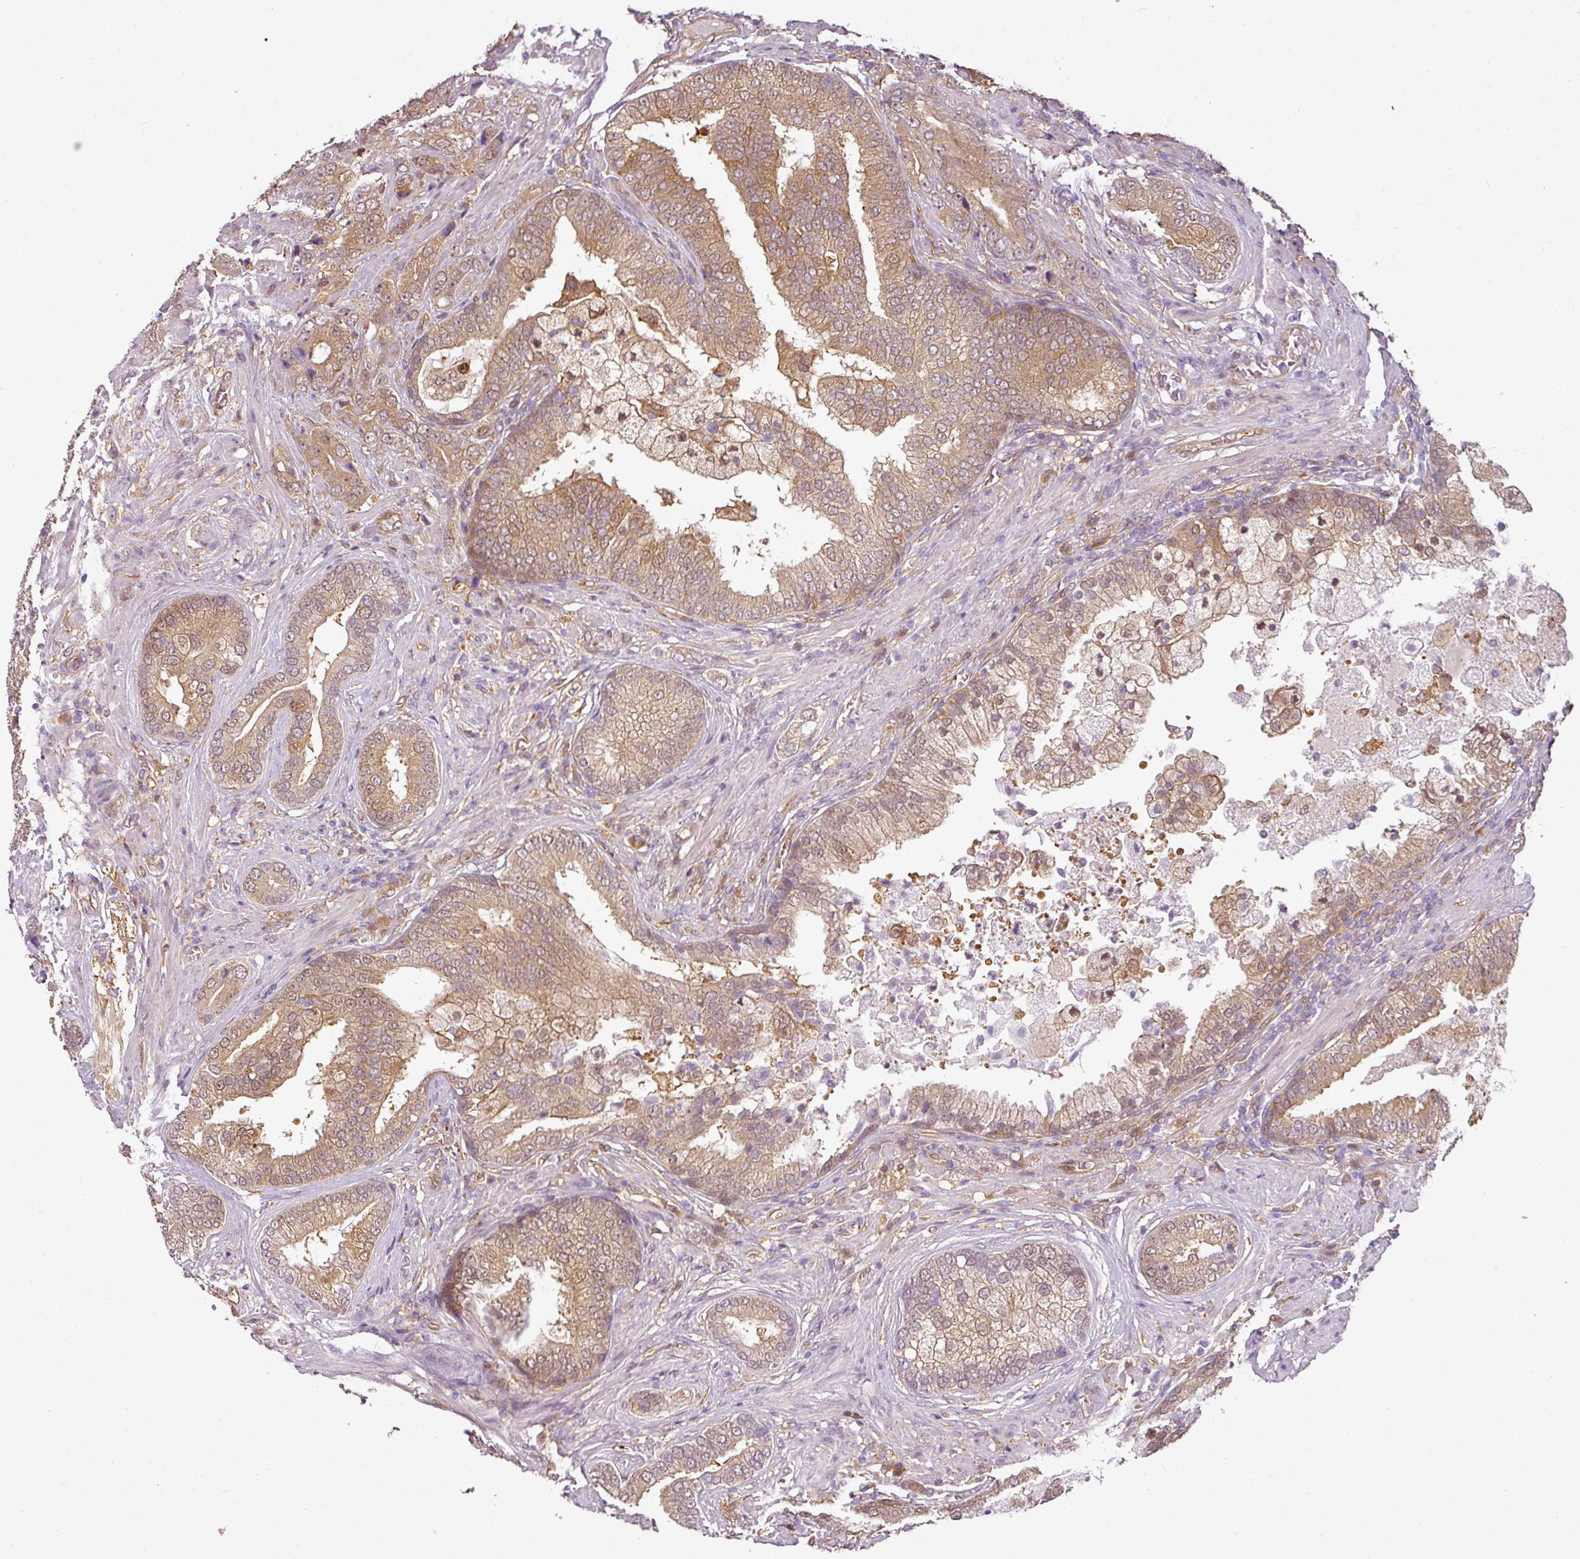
{"staining": {"intensity": "moderate", "quantity": ">75%", "location": "cytoplasmic/membranous"}, "tissue": "prostate cancer", "cell_type": "Tumor cells", "image_type": "cancer", "snomed": [{"axis": "morphology", "description": "Adenocarcinoma, High grade"}, {"axis": "topography", "description": "Prostate"}], "caption": "High-grade adenocarcinoma (prostate) stained with immunohistochemistry (IHC) displays moderate cytoplasmic/membranous staining in approximately >75% of tumor cells.", "gene": "ANKRD18A", "patient": {"sex": "male", "age": 55}}